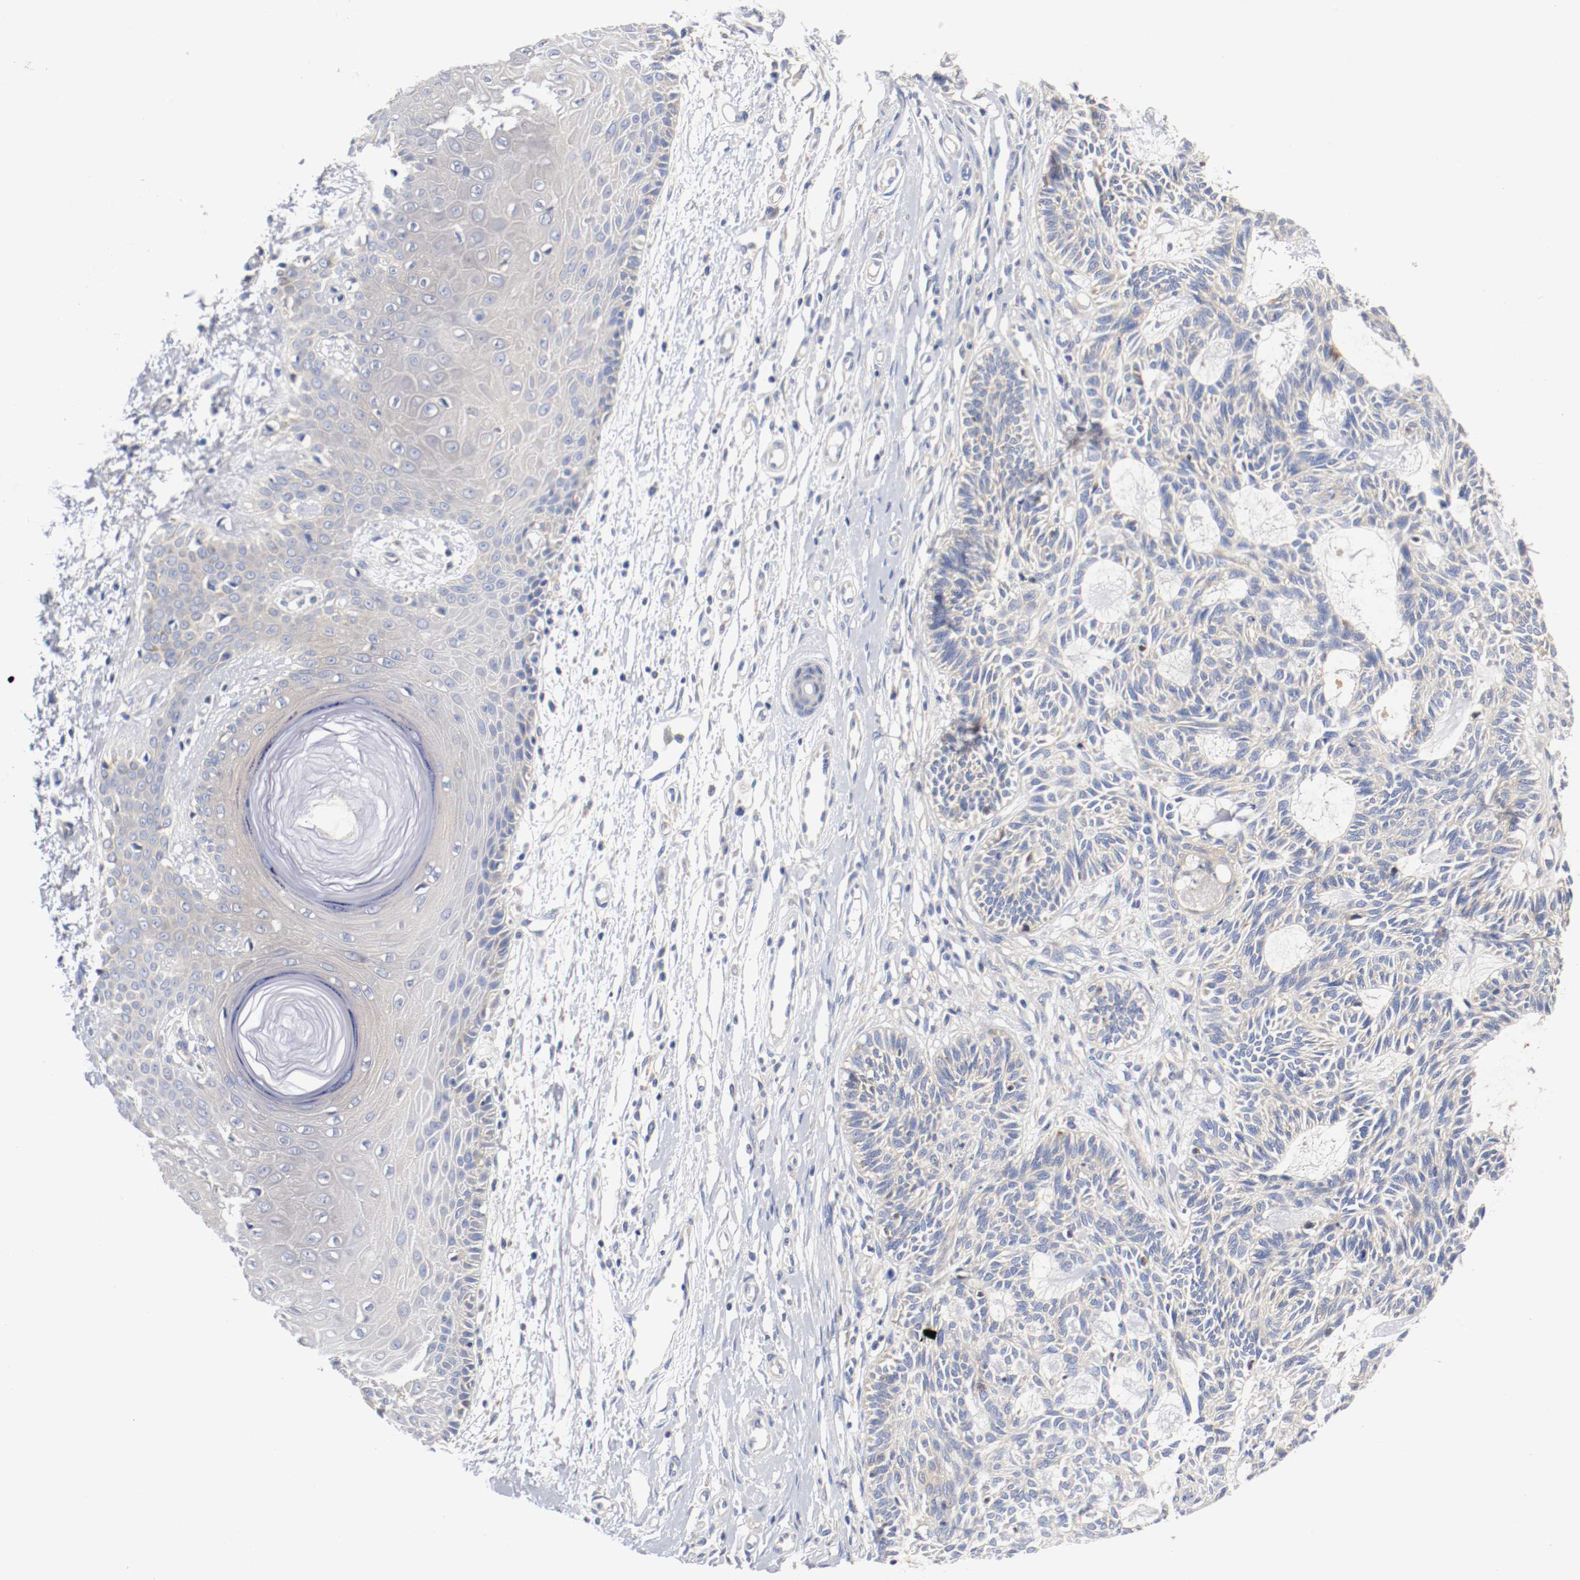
{"staining": {"intensity": "weak", "quantity": "<25%", "location": "cytoplasmic/membranous"}, "tissue": "skin cancer", "cell_type": "Tumor cells", "image_type": "cancer", "snomed": [{"axis": "morphology", "description": "Basal cell carcinoma"}, {"axis": "topography", "description": "Skin"}], "caption": "High magnification brightfield microscopy of skin cancer stained with DAB (brown) and counterstained with hematoxylin (blue): tumor cells show no significant staining.", "gene": "HGS", "patient": {"sex": "male", "age": 67}}